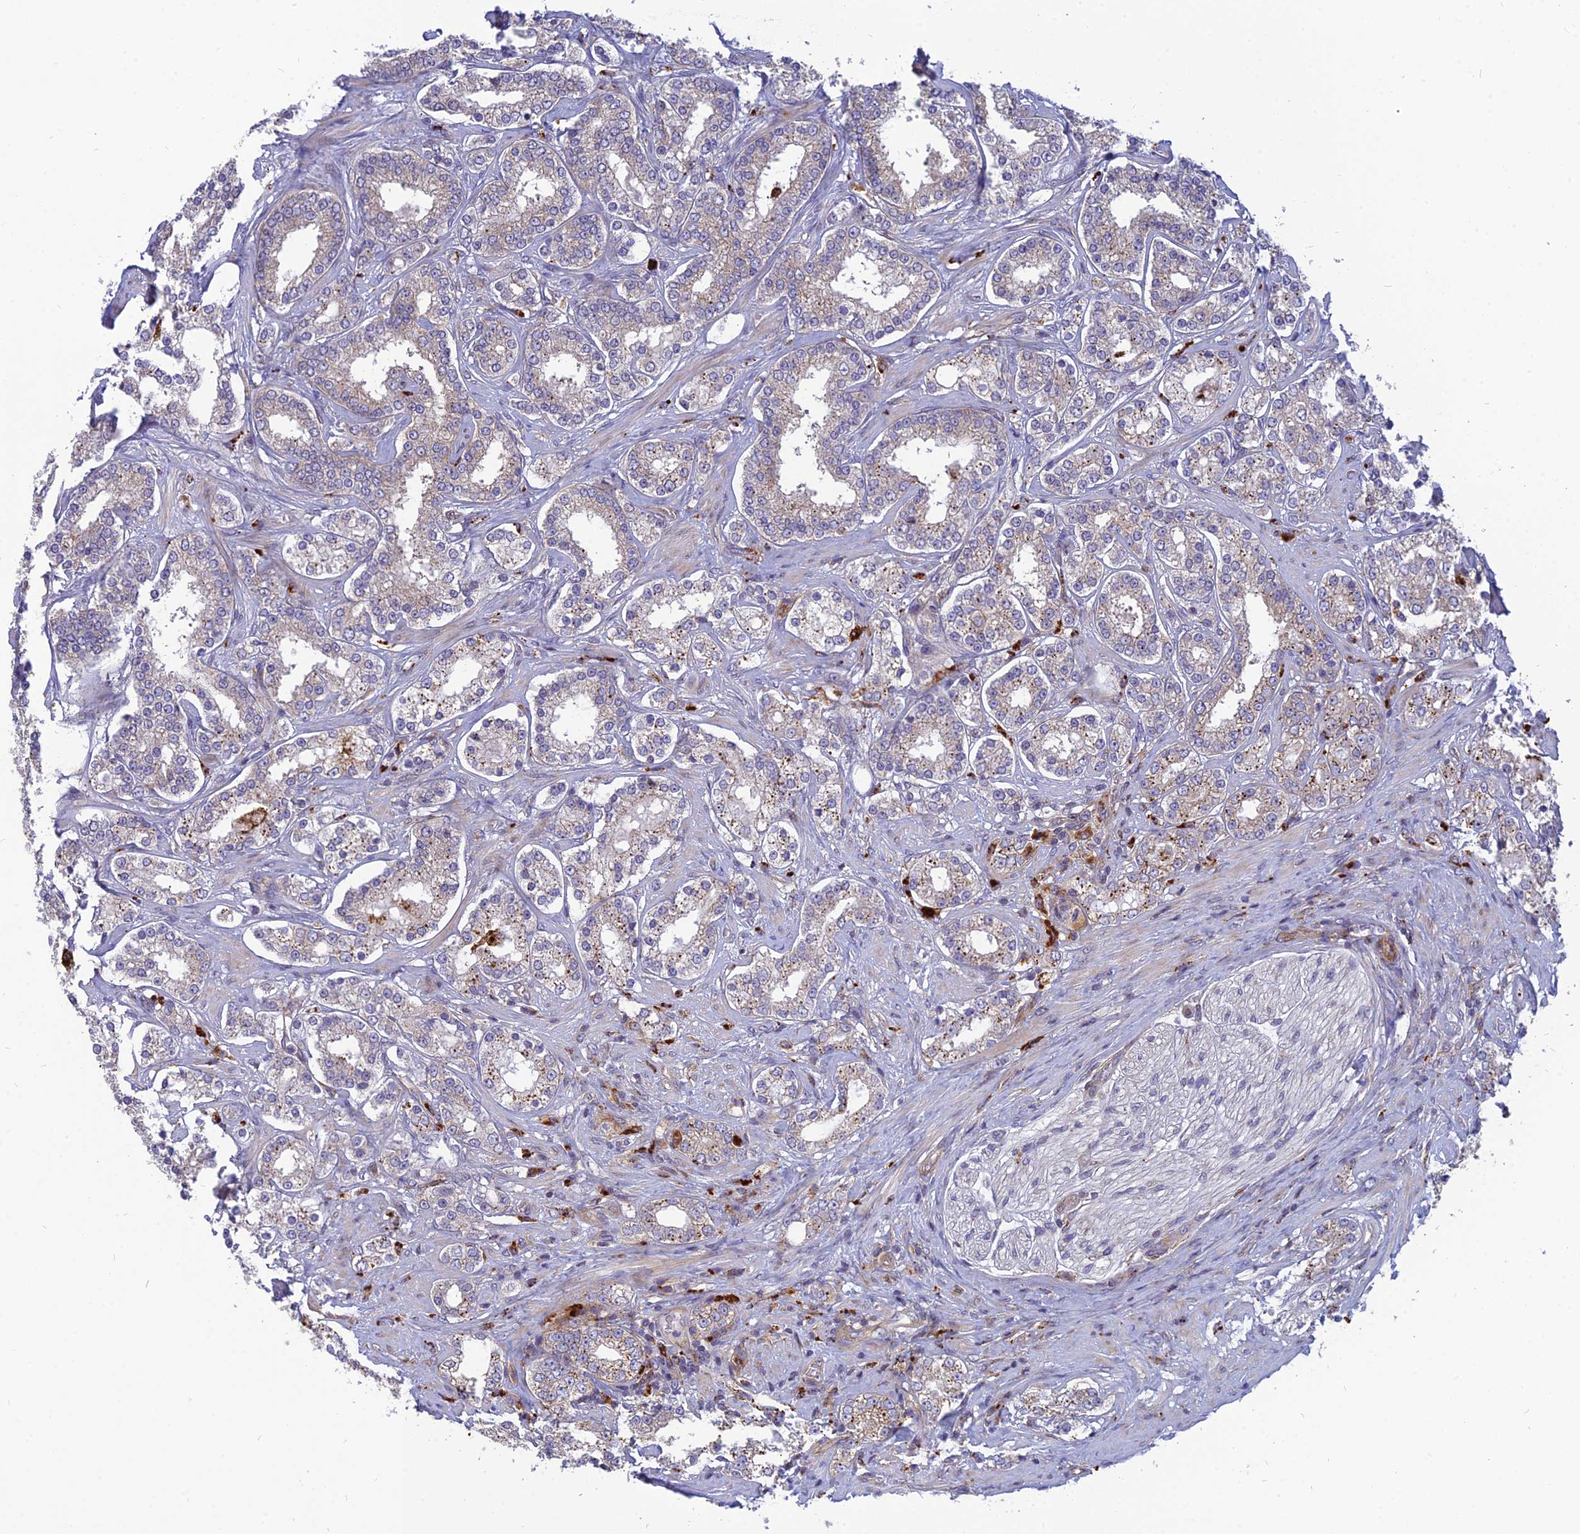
{"staining": {"intensity": "weak", "quantity": "25%-75%", "location": "cytoplasmic/membranous"}, "tissue": "prostate cancer", "cell_type": "Tumor cells", "image_type": "cancer", "snomed": [{"axis": "morphology", "description": "Normal tissue, NOS"}, {"axis": "morphology", "description": "Adenocarcinoma, High grade"}, {"axis": "topography", "description": "Prostate"}], "caption": "Protein staining of prostate cancer tissue shows weak cytoplasmic/membranous positivity in about 25%-75% of tumor cells.", "gene": "PHKA2", "patient": {"sex": "male", "age": 83}}